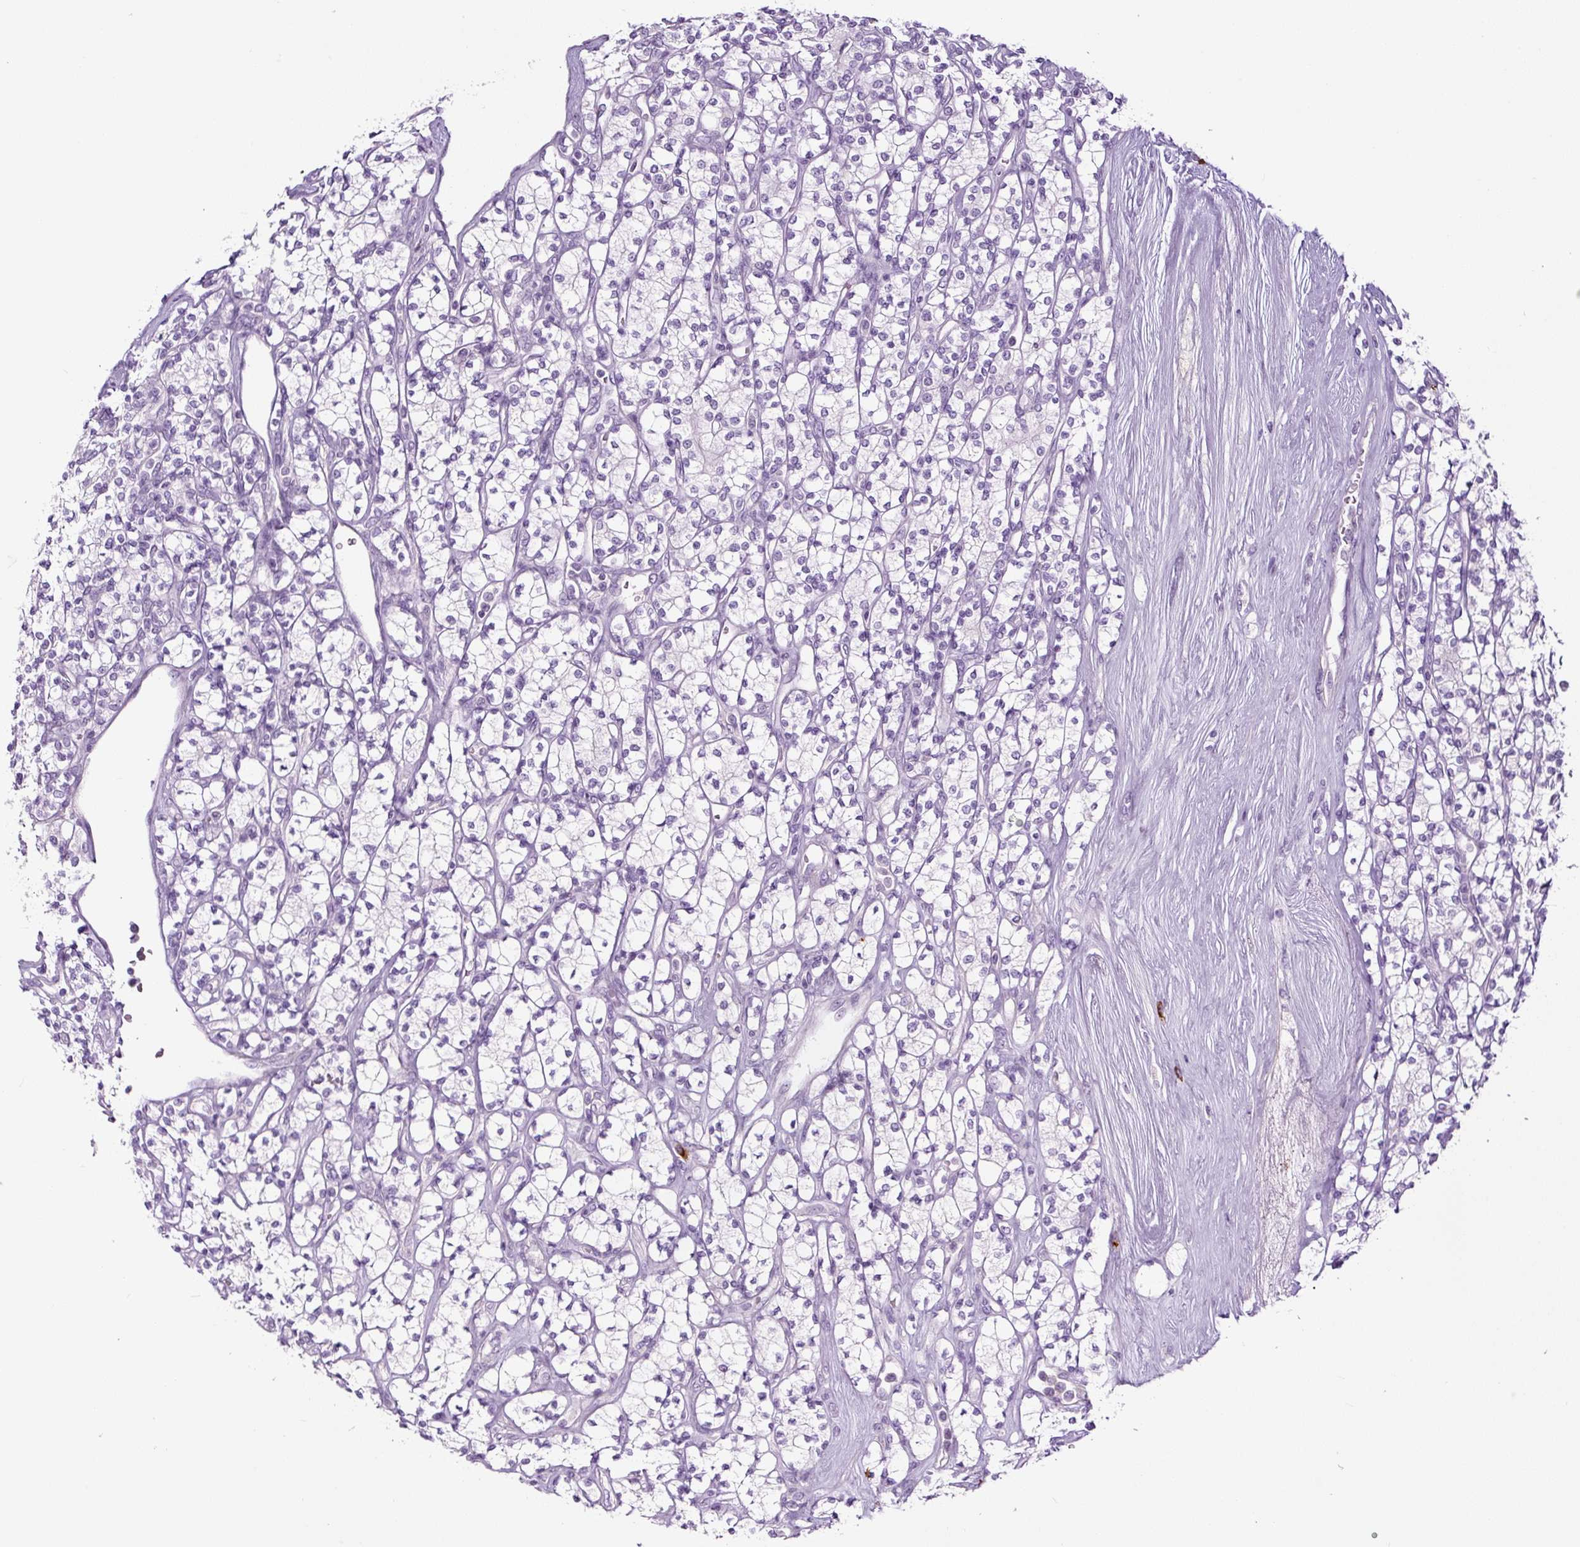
{"staining": {"intensity": "negative", "quantity": "none", "location": "none"}, "tissue": "renal cancer", "cell_type": "Tumor cells", "image_type": "cancer", "snomed": [{"axis": "morphology", "description": "Adenocarcinoma, NOS"}, {"axis": "topography", "description": "Kidney"}], "caption": "Immunohistochemistry of renal cancer demonstrates no positivity in tumor cells.", "gene": "RNF212B", "patient": {"sex": "male", "age": 77}}